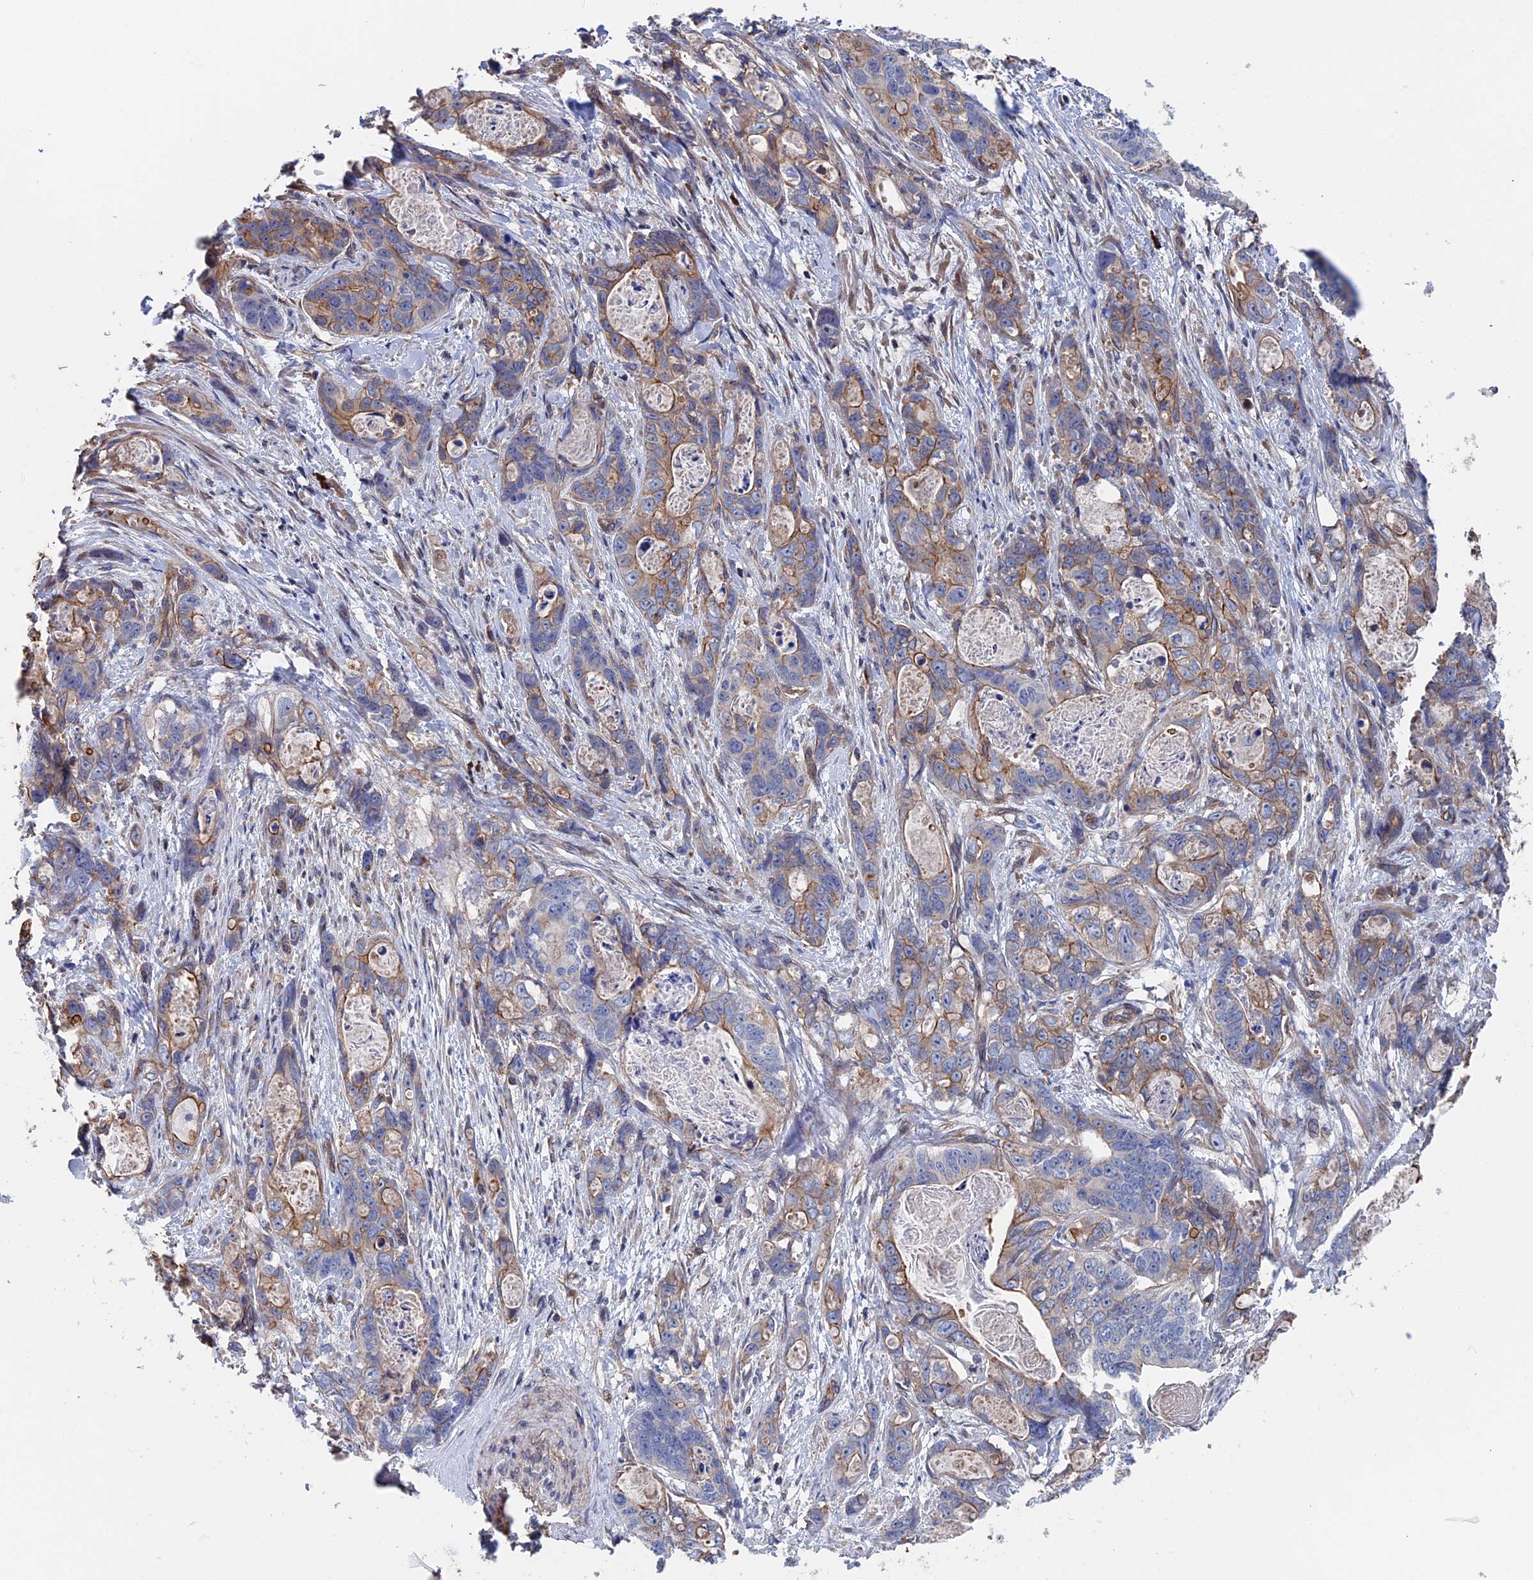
{"staining": {"intensity": "weak", "quantity": "25%-75%", "location": "cytoplasmic/membranous"}, "tissue": "stomach cancer", "cell_type": "Tumor cells", "image_type": "cancer", "snomed": [{"axis": "morphology", "description": "Normal tissue, NOS"}, {"axis": "morphology", "description": "Adenocarcinoma, NOS"}, {"axis": "topography", "description": "Stomach"}], "caption": "Immunohistochemistry of adenocarcinoma (stomach) shows low levels of weak cytoplasmic/membranous positivity in about 25%-75% of tumor cells.", "gene": "RPUSD1", "patient": {"sex": "female", "age": 89}}